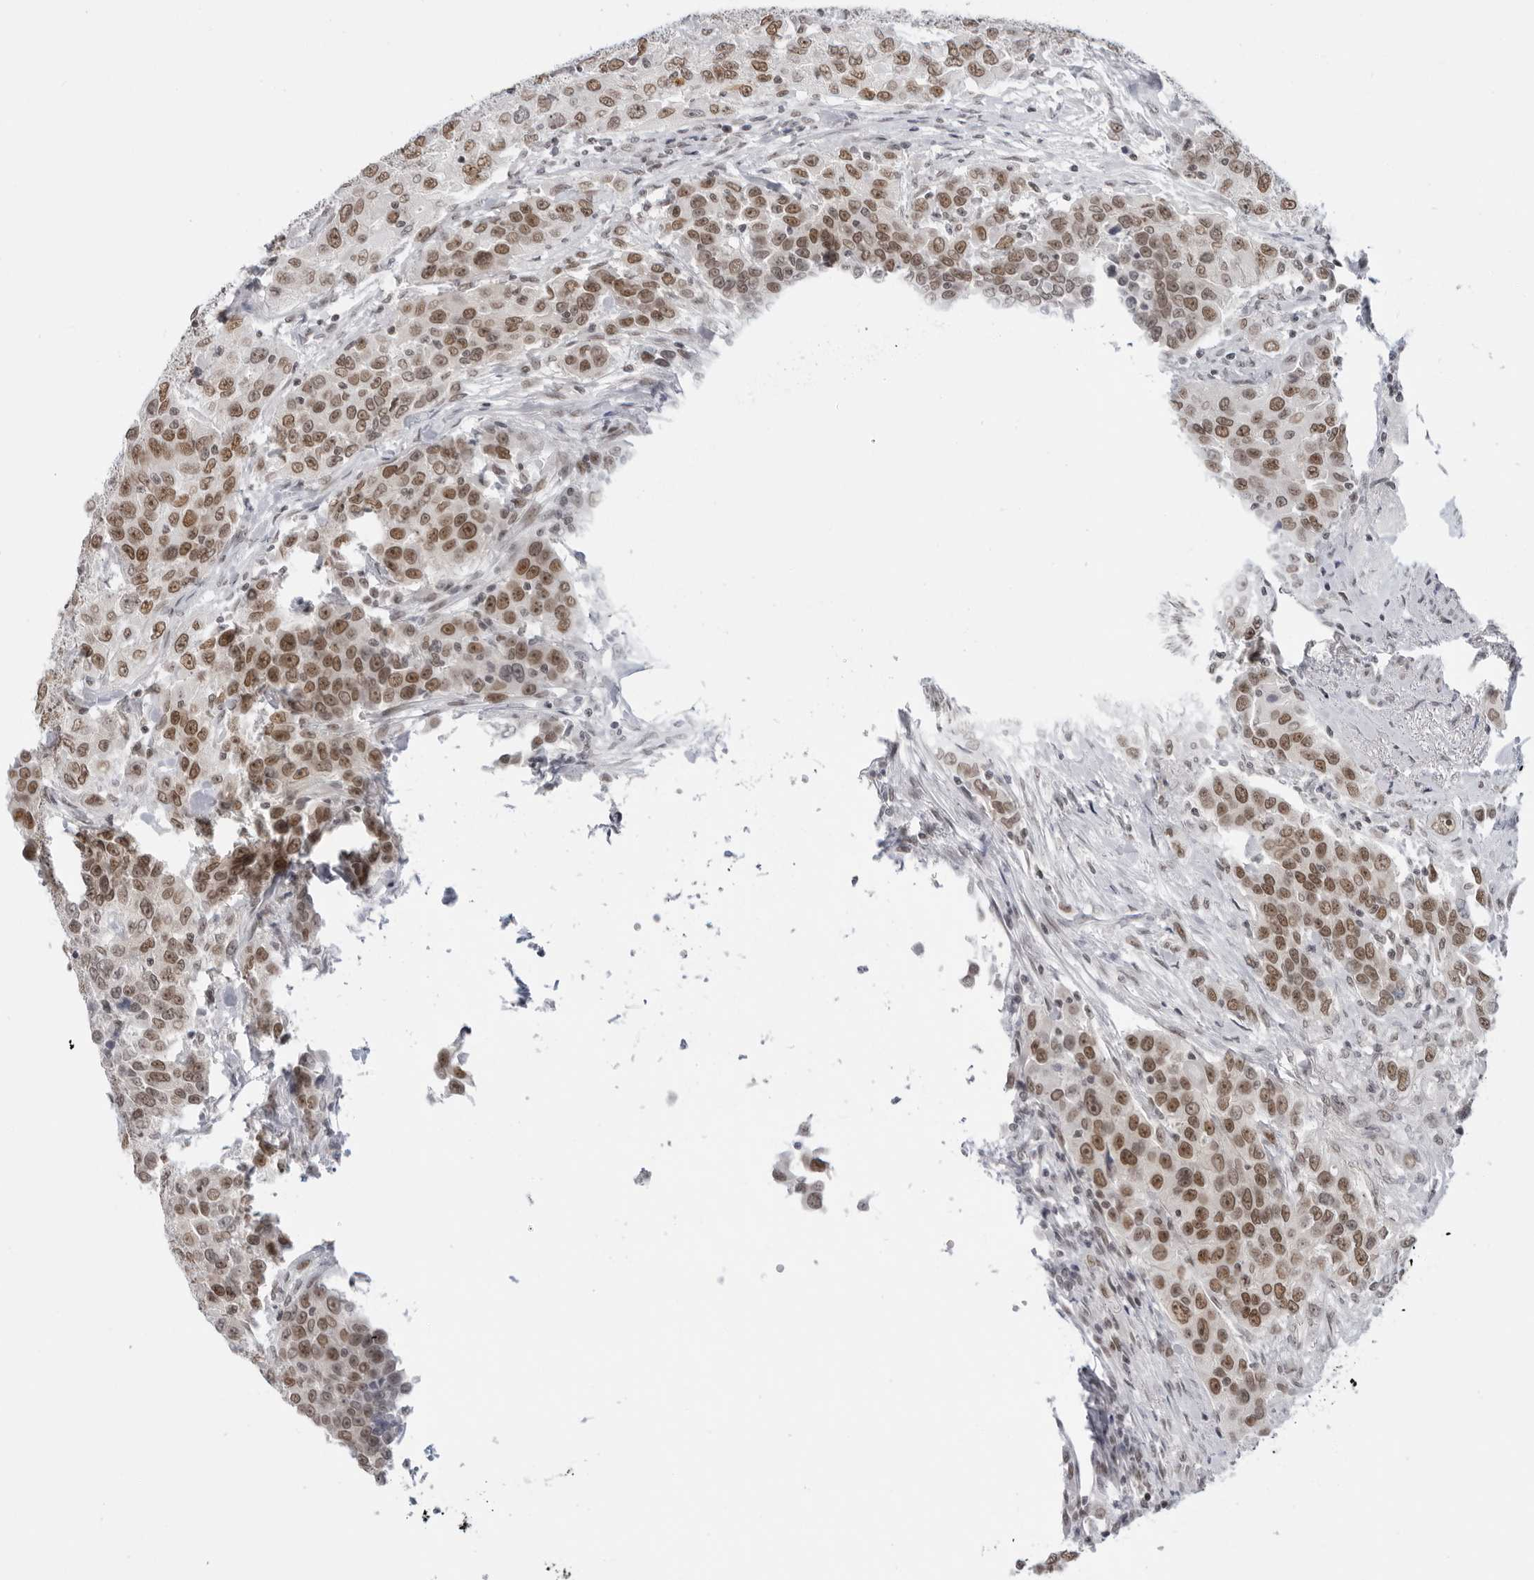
{"staining": {"intensity": "moderate", "quantity": ">75%", "location": "nuclear"}, "tissue": "urothelial cancer", "cell_type": "Tumor cells", "image_type": "cancer", "snomed": [{"axis": "morphology", "description": "Urothelial carcinoma, High grade"}, {"axis": "topography", "description": "Urinary bladder"}], "caption": "Immunohistochemical staining of urothelial carcinoma (high-grade) reveals moderate nuclear protein expression in approximately >75% of tumor cells.", "gene": "FOXK2", "patient": {"sex": "female", "age": 80}}